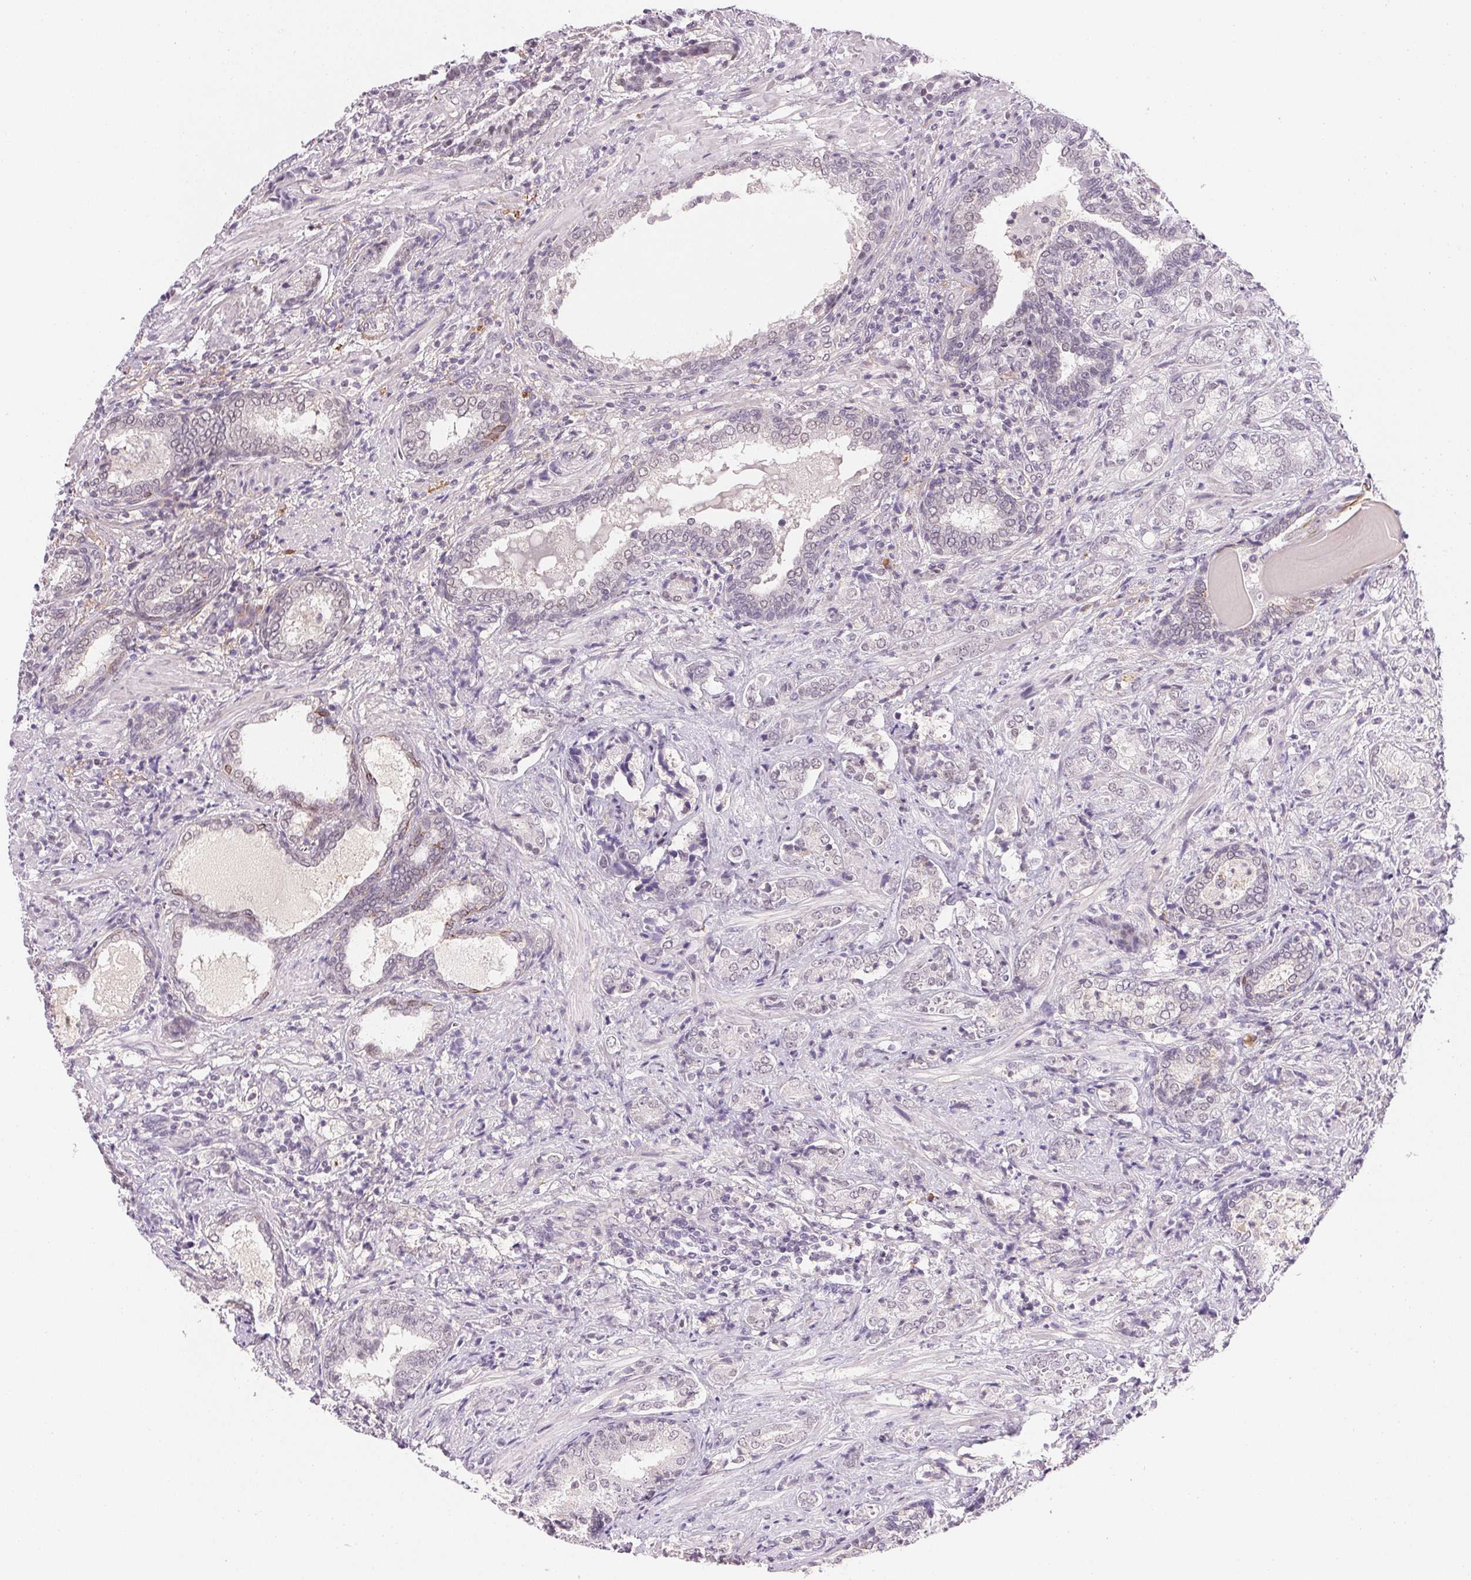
{"staining": {"intensity": "negative", "quantity": "none", "location": "none"}, "tissue": "prostate cancer", "cell_type": "Tumor cells", "image_type": "cancer", "snomed": [{"axis": "morphology", "description": "Adenocarcinoma, High grade"}, {"axis": "topography", "description": "Prostate"}], "caption": "IHC histopathology image of prostate cancer (high-grade adenocarcinoma) stained for a protein (brown), which demonstrates no expression in tumor cells.", "gene": "FNDC4", "patient": {"sex": "male", "age": 62}}